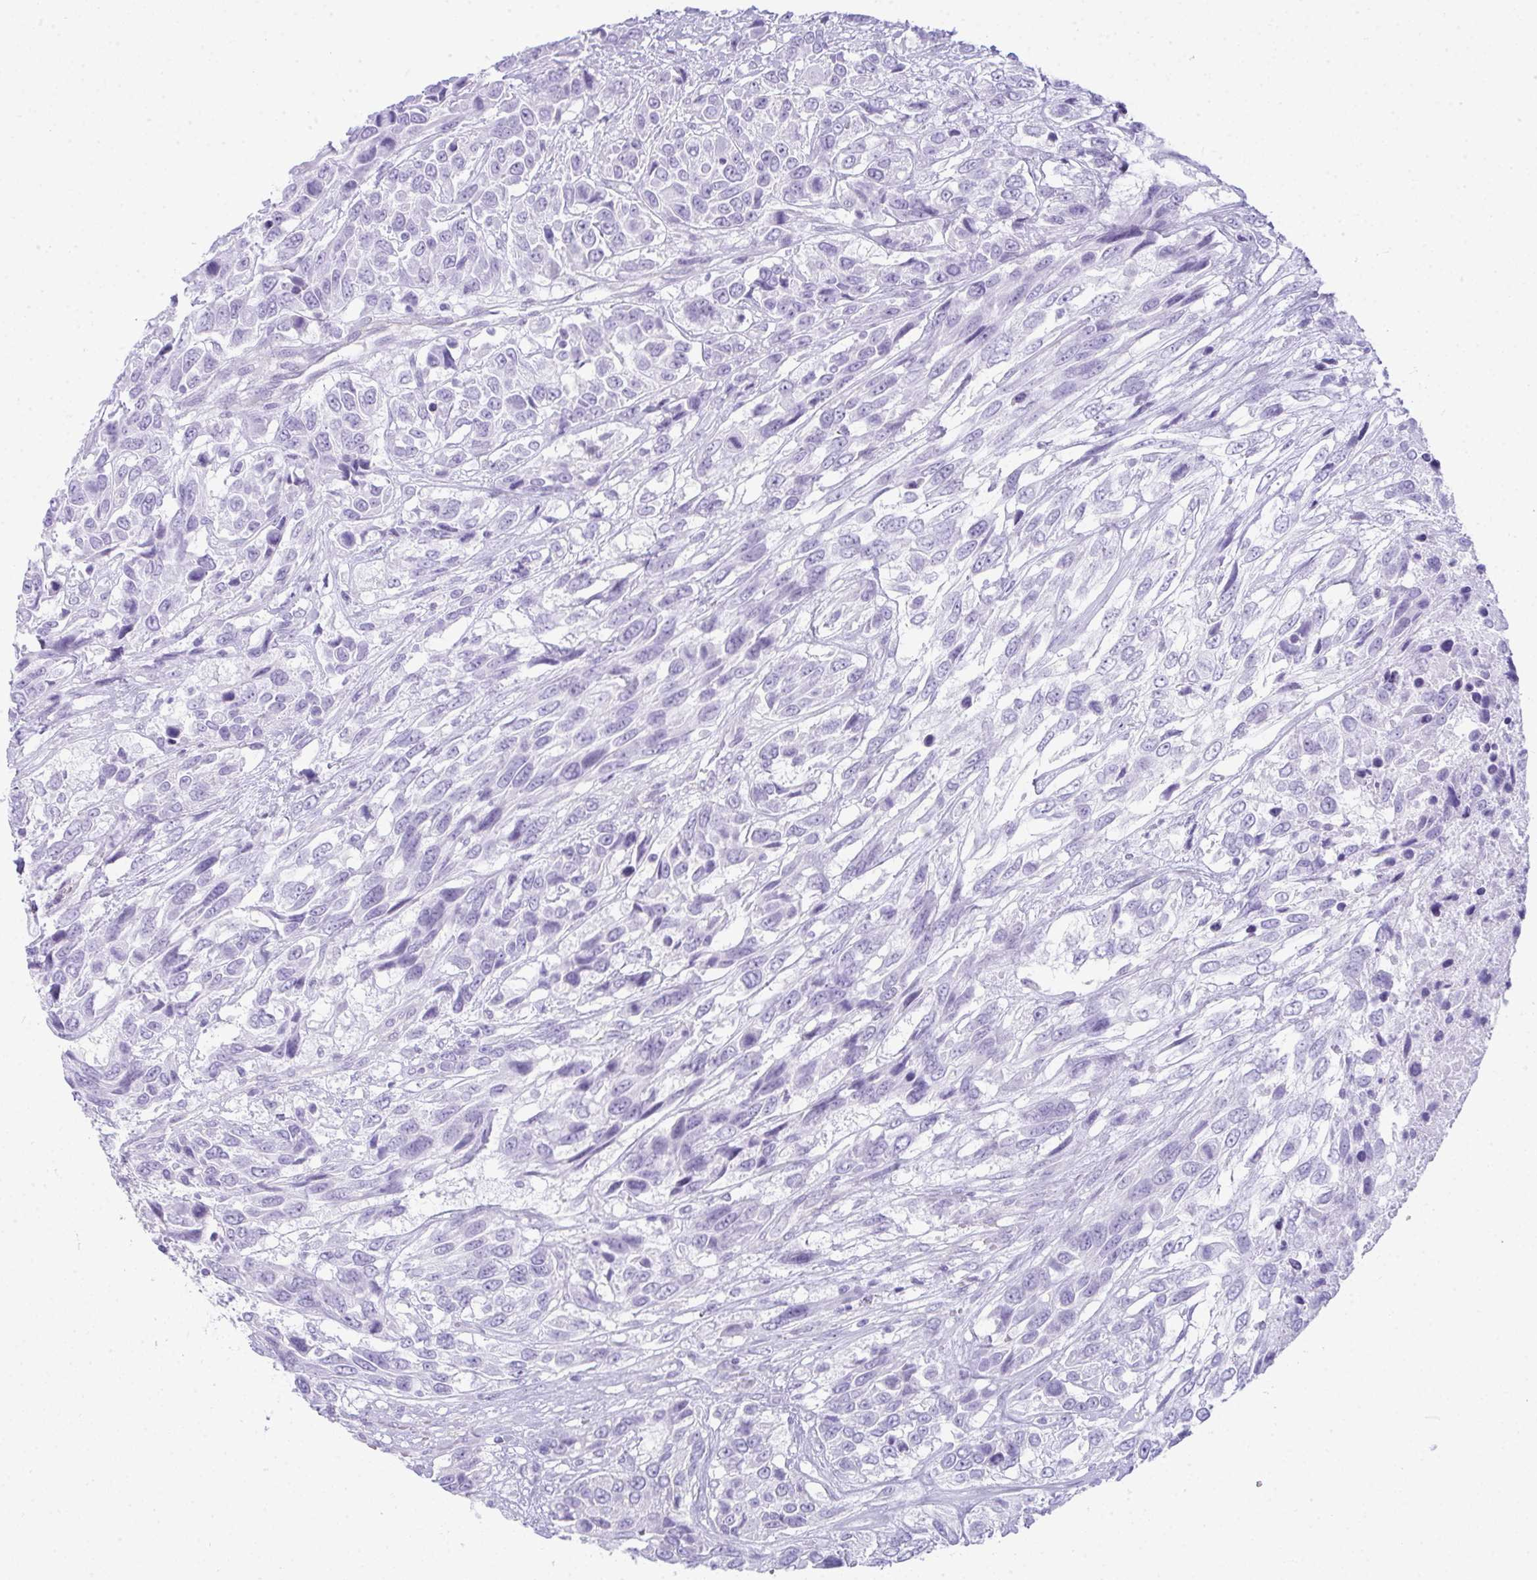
{"staining": {"intensity": "negative", "quantity": "none", "location": "none"}, "tissue": "urothelial cancer", "cell_type": "Tumor cells", "image_type": "cancer", "snomed": [{"axis": "morphology", "description": "Urothelial carcinoma, High grade"}, {"axis": "topography", "description": "Urinary bladder"}], "caption": "Tumor cells show no significant expression in urothelial cancer.", "gene": "RASL10A", "patient": {"sex": "female", "age": 70}}